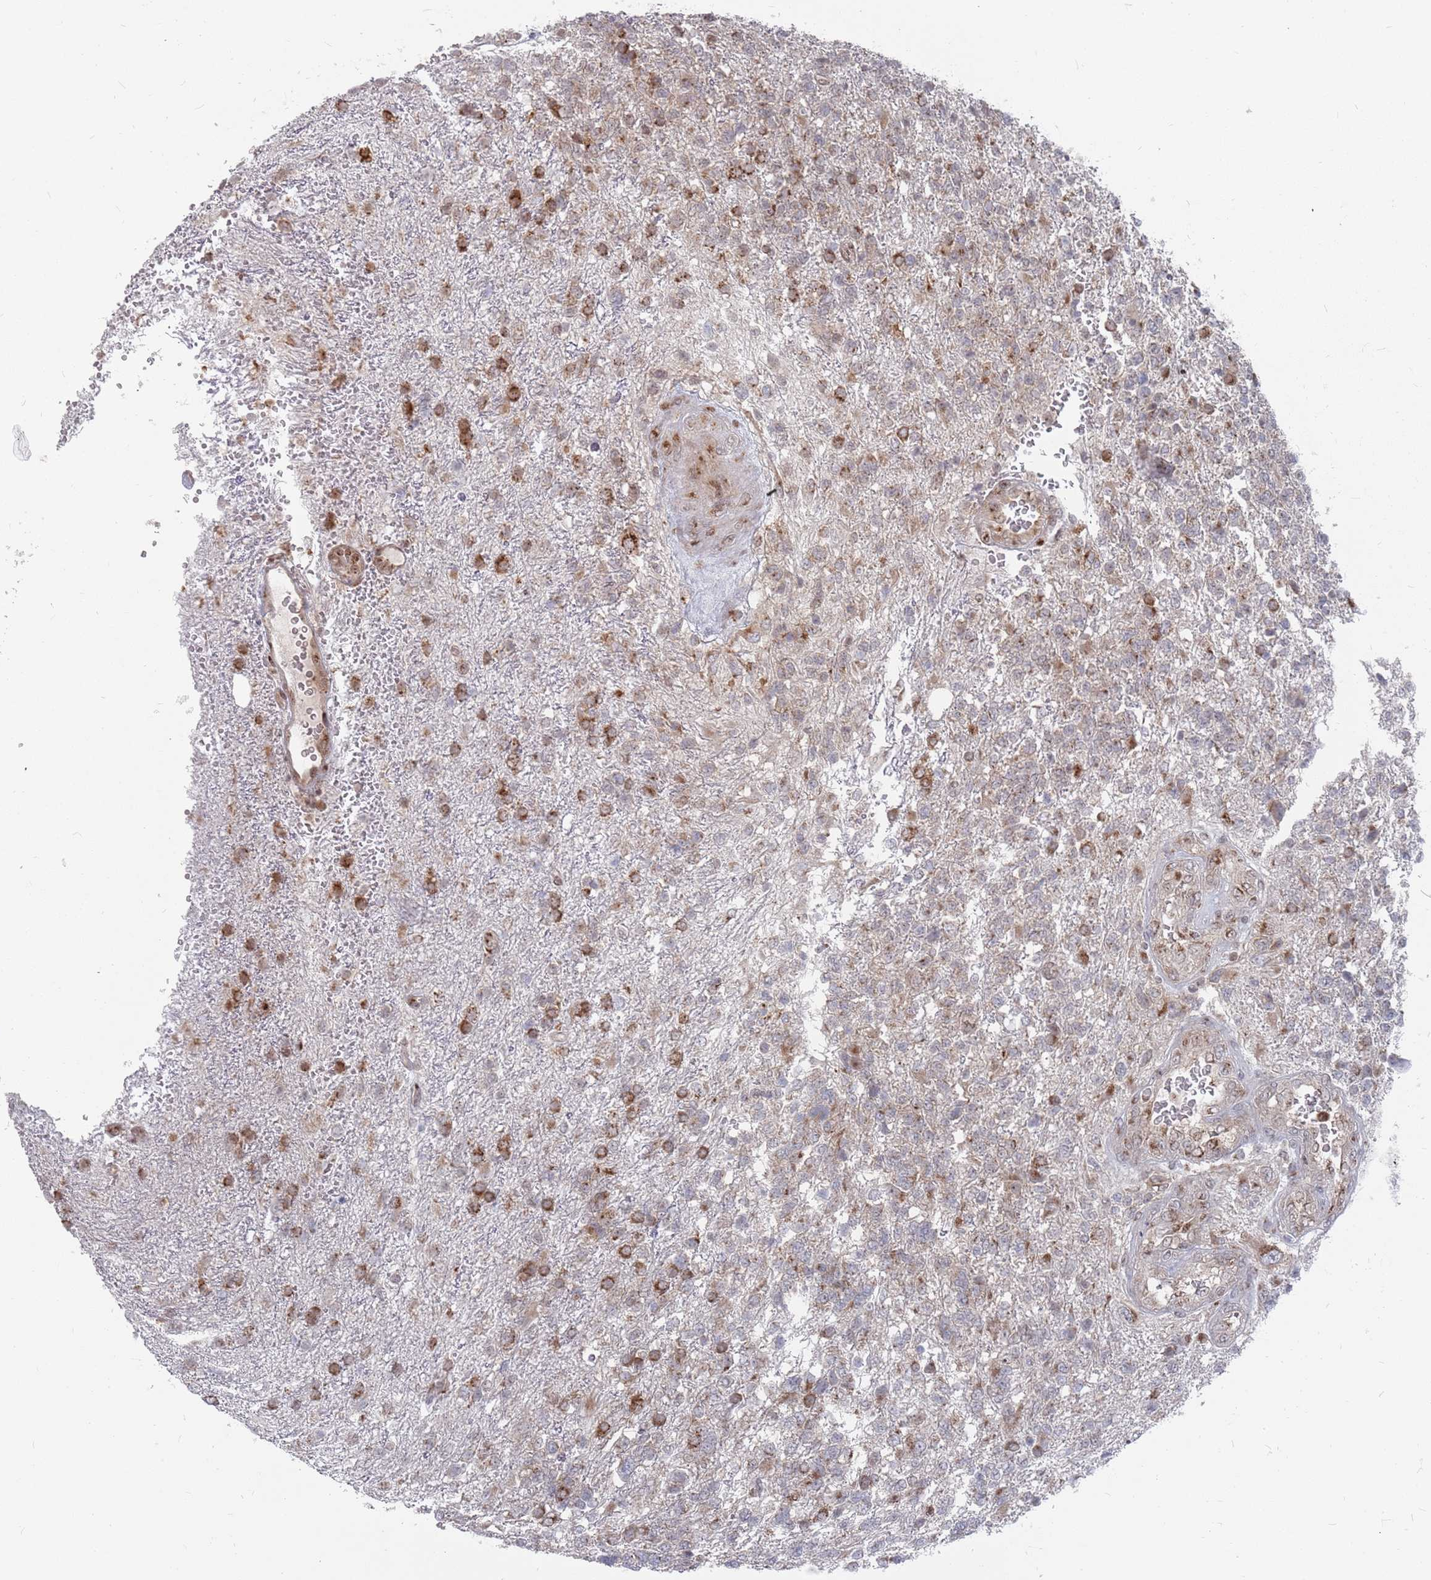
{"staining": {"intensity": "moderate", "quantity": "25%-75%", "location": "cytoplasmic/membranous"}, "tissue": "glioma", "cell_type": "Tumor cells", "image_type": "cancer", "snomed": [{"axis": "morphology", "description": "Glioma, malignant, High grade"}, {"axis": "topography", "description": "Brain"}], "caption": "Immunohistochemical staining of human glioma reveals moderate cytoplasmic/membranous protein expression in about 25%-75% of tumor cells.", "gene": "FMO4", "patient": {"sex": "male", "age": 56}}